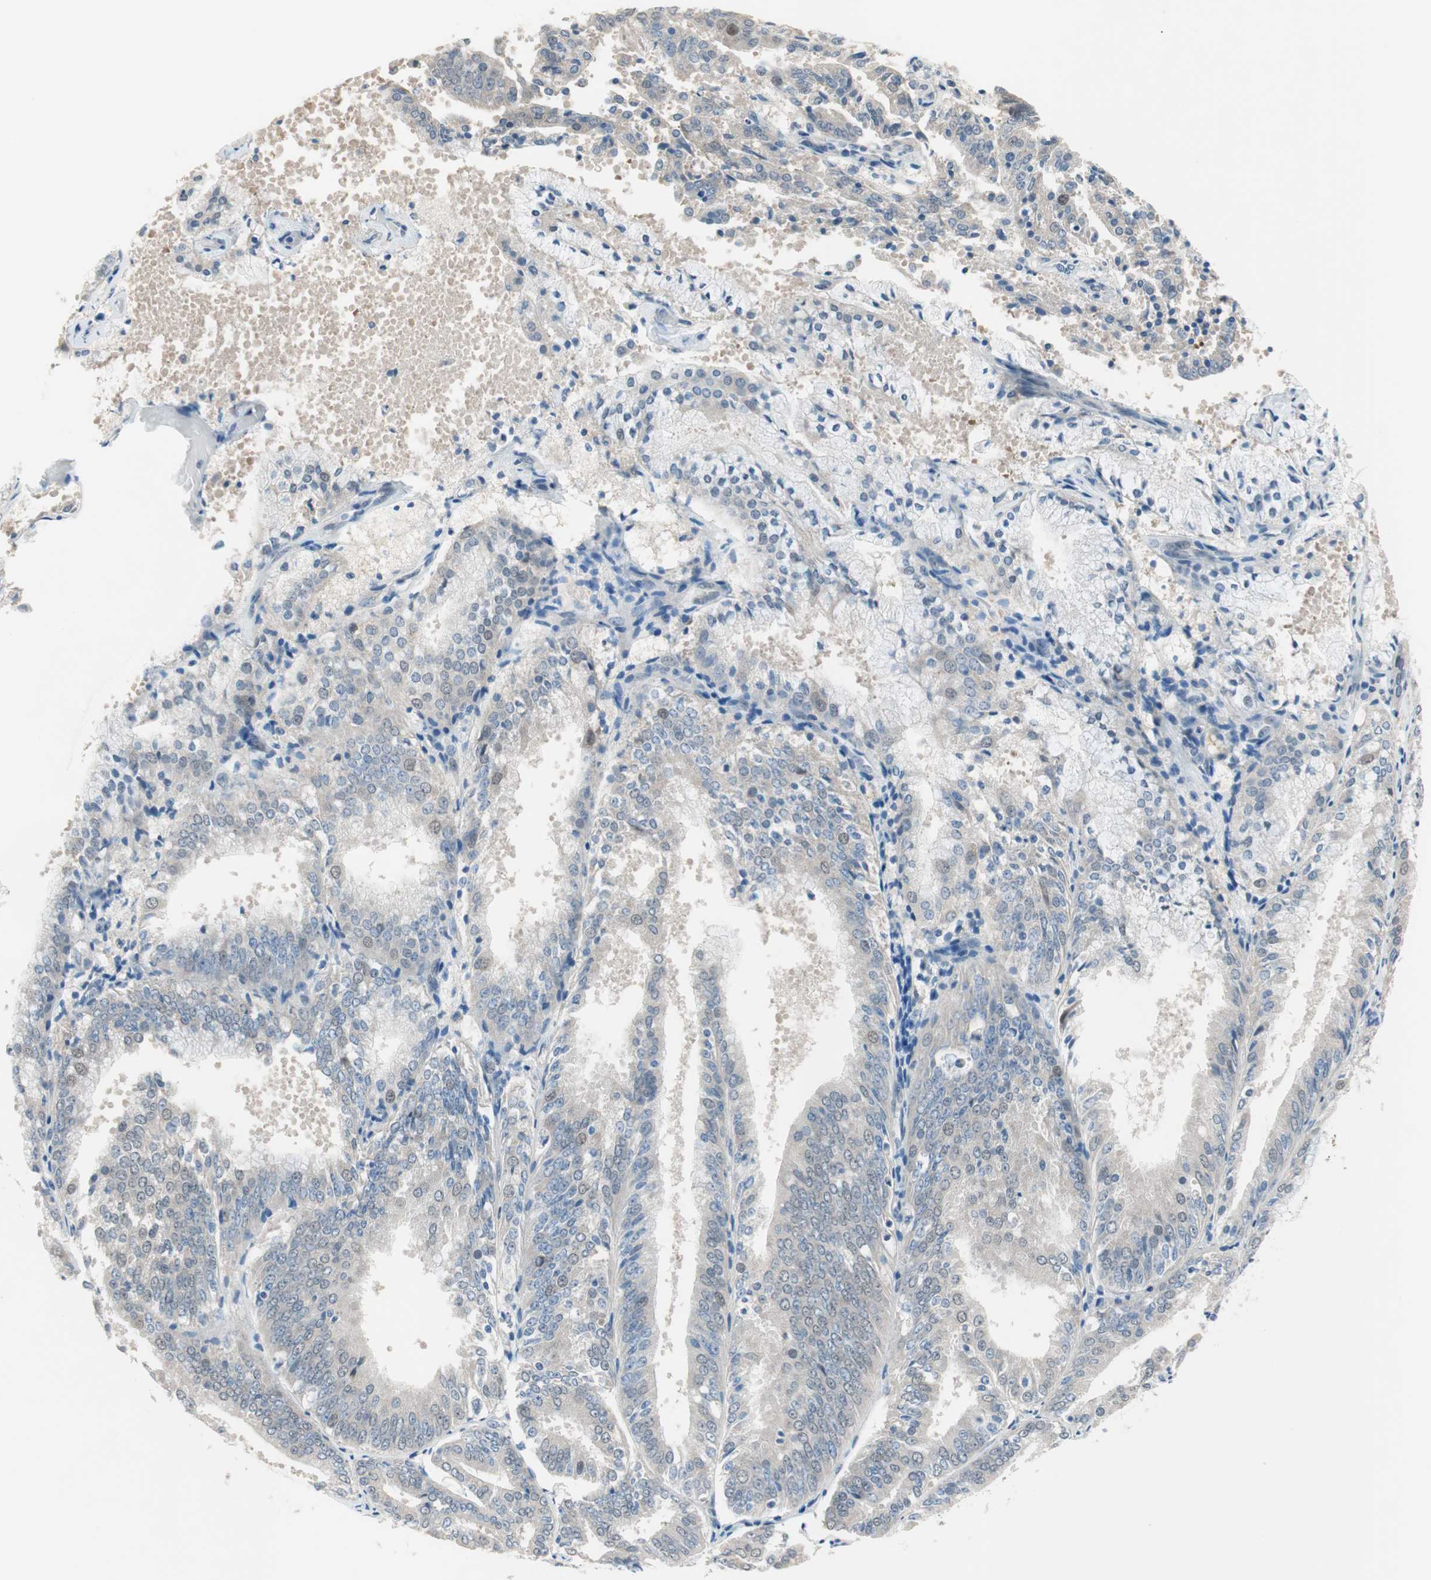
{"staining": {"intensity": "weak", "quantity": "25%-75%", "location": "cytoplasmic/membranous"}, "tissue": "endometrial cancer", "cell_type": "Tumor cells", "image_type": "cancer", "snomed": [{"axis": "morphology", "description": "Adenocarcinoma, NOS"}, {"axis": "topography", "description": "Endometrium"}], "caption": "Protein analysis of endometrial adenocarcinoma tissue demonstrates weak cytoplasmic/membranous staining in approximately 25%-75% of tumor cells.", "gene": "GRHL1", "patient": {"sex": "female", "age": 63}}